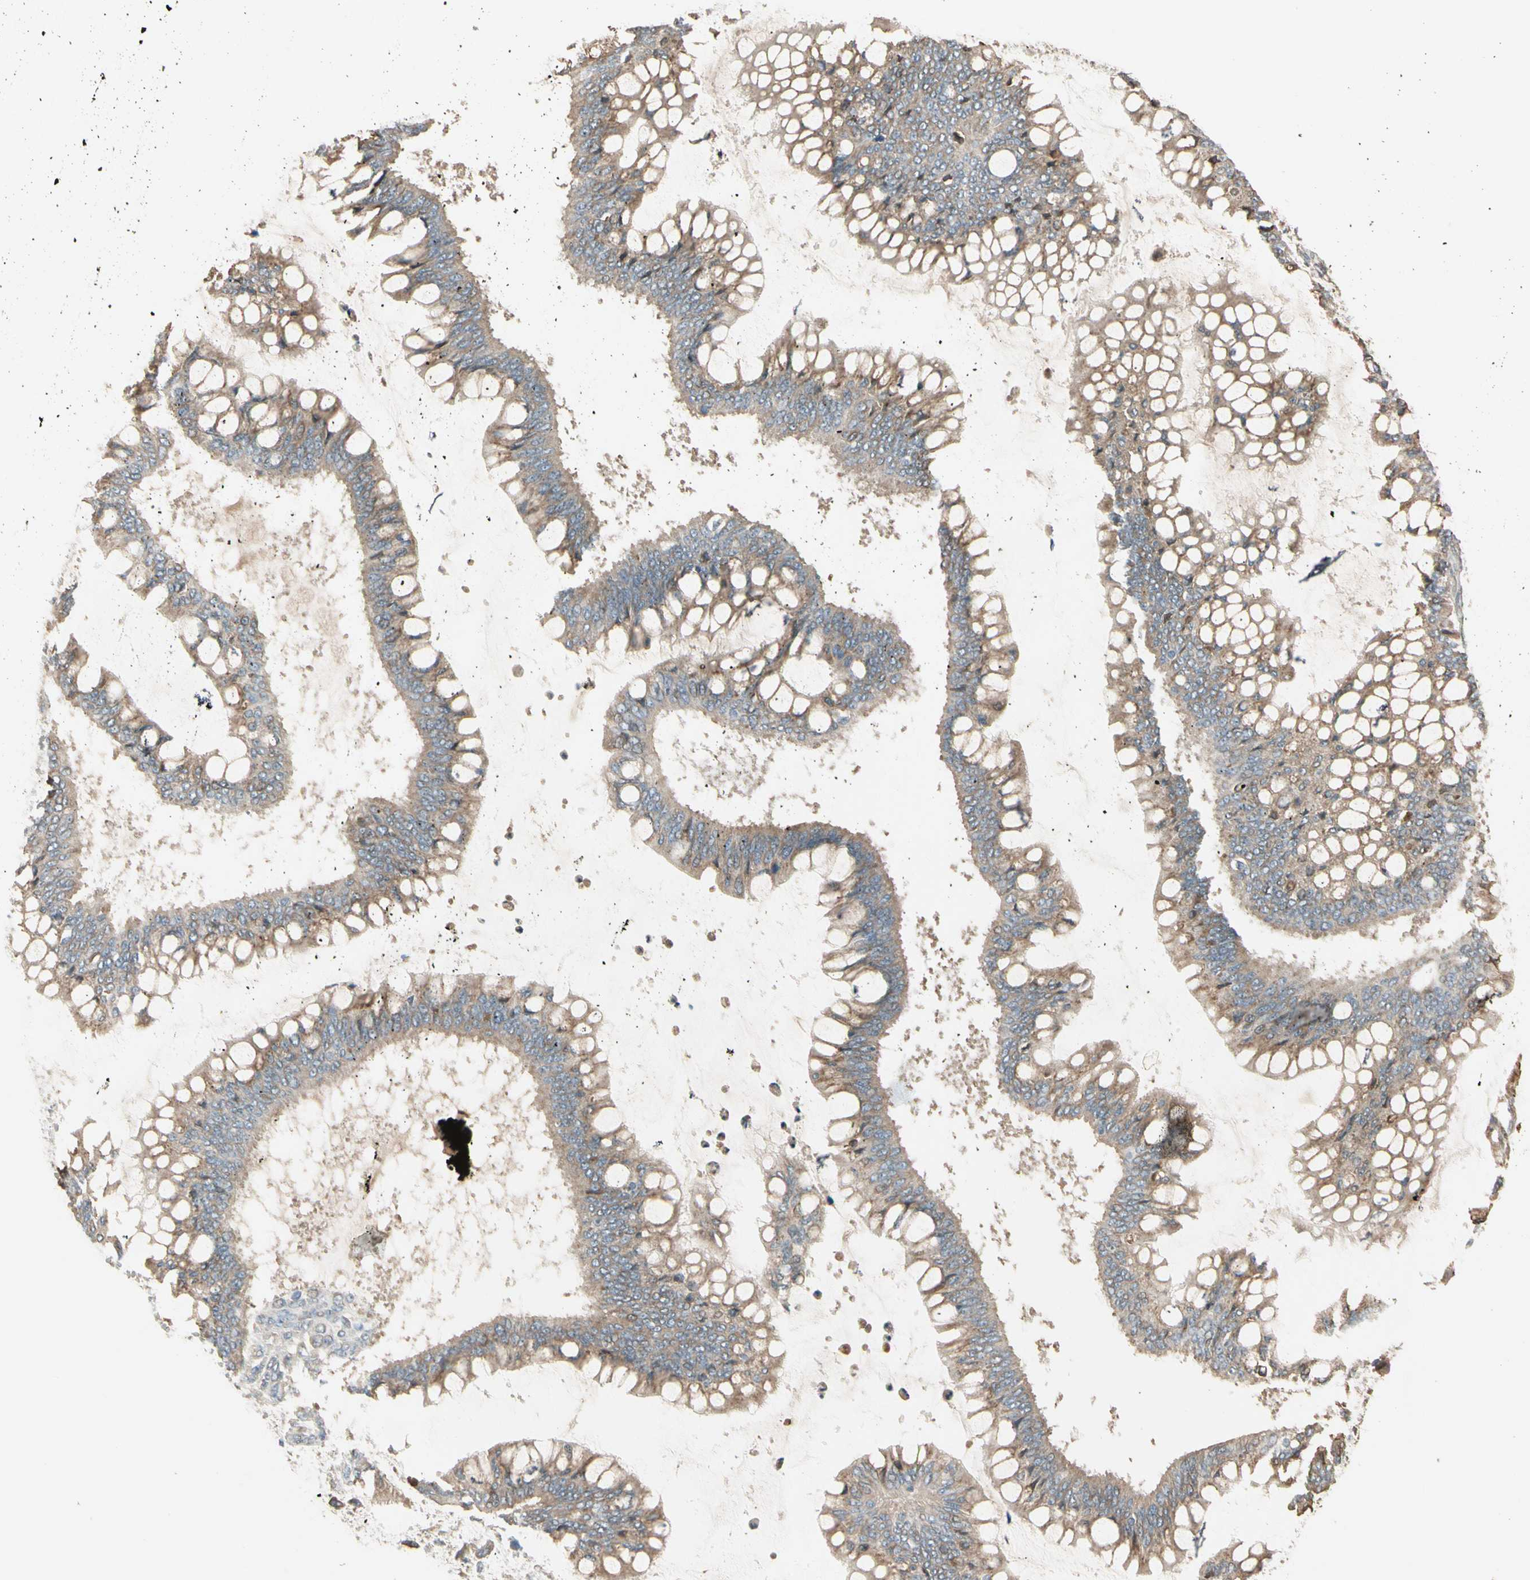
{"staining": {"intensity": "weak", "quantity": ">75%", "location": "cytoplasmic/membranous"}, "tissue": "ovarian cancer", "cell_type": "Tumor cells", "image_type": "cancer", "snomed": [{"axis": "morphology", "description": "Cystadenocarcinoma, mucinous, NOS"}, {"axis": "topography", "description": "Ovary"}], "caption": "A low amount of weak cytoplasmic/membranous expression is appreciated in approximately >75% of tumor cells in ovarian mucinous cystadenocarcinoma tissue. (DAB IHC, brown staining for protein, blue staining for nuclei).", "gene": "TNFRSF21", "patient": {"sex": "female", "age": 73}}